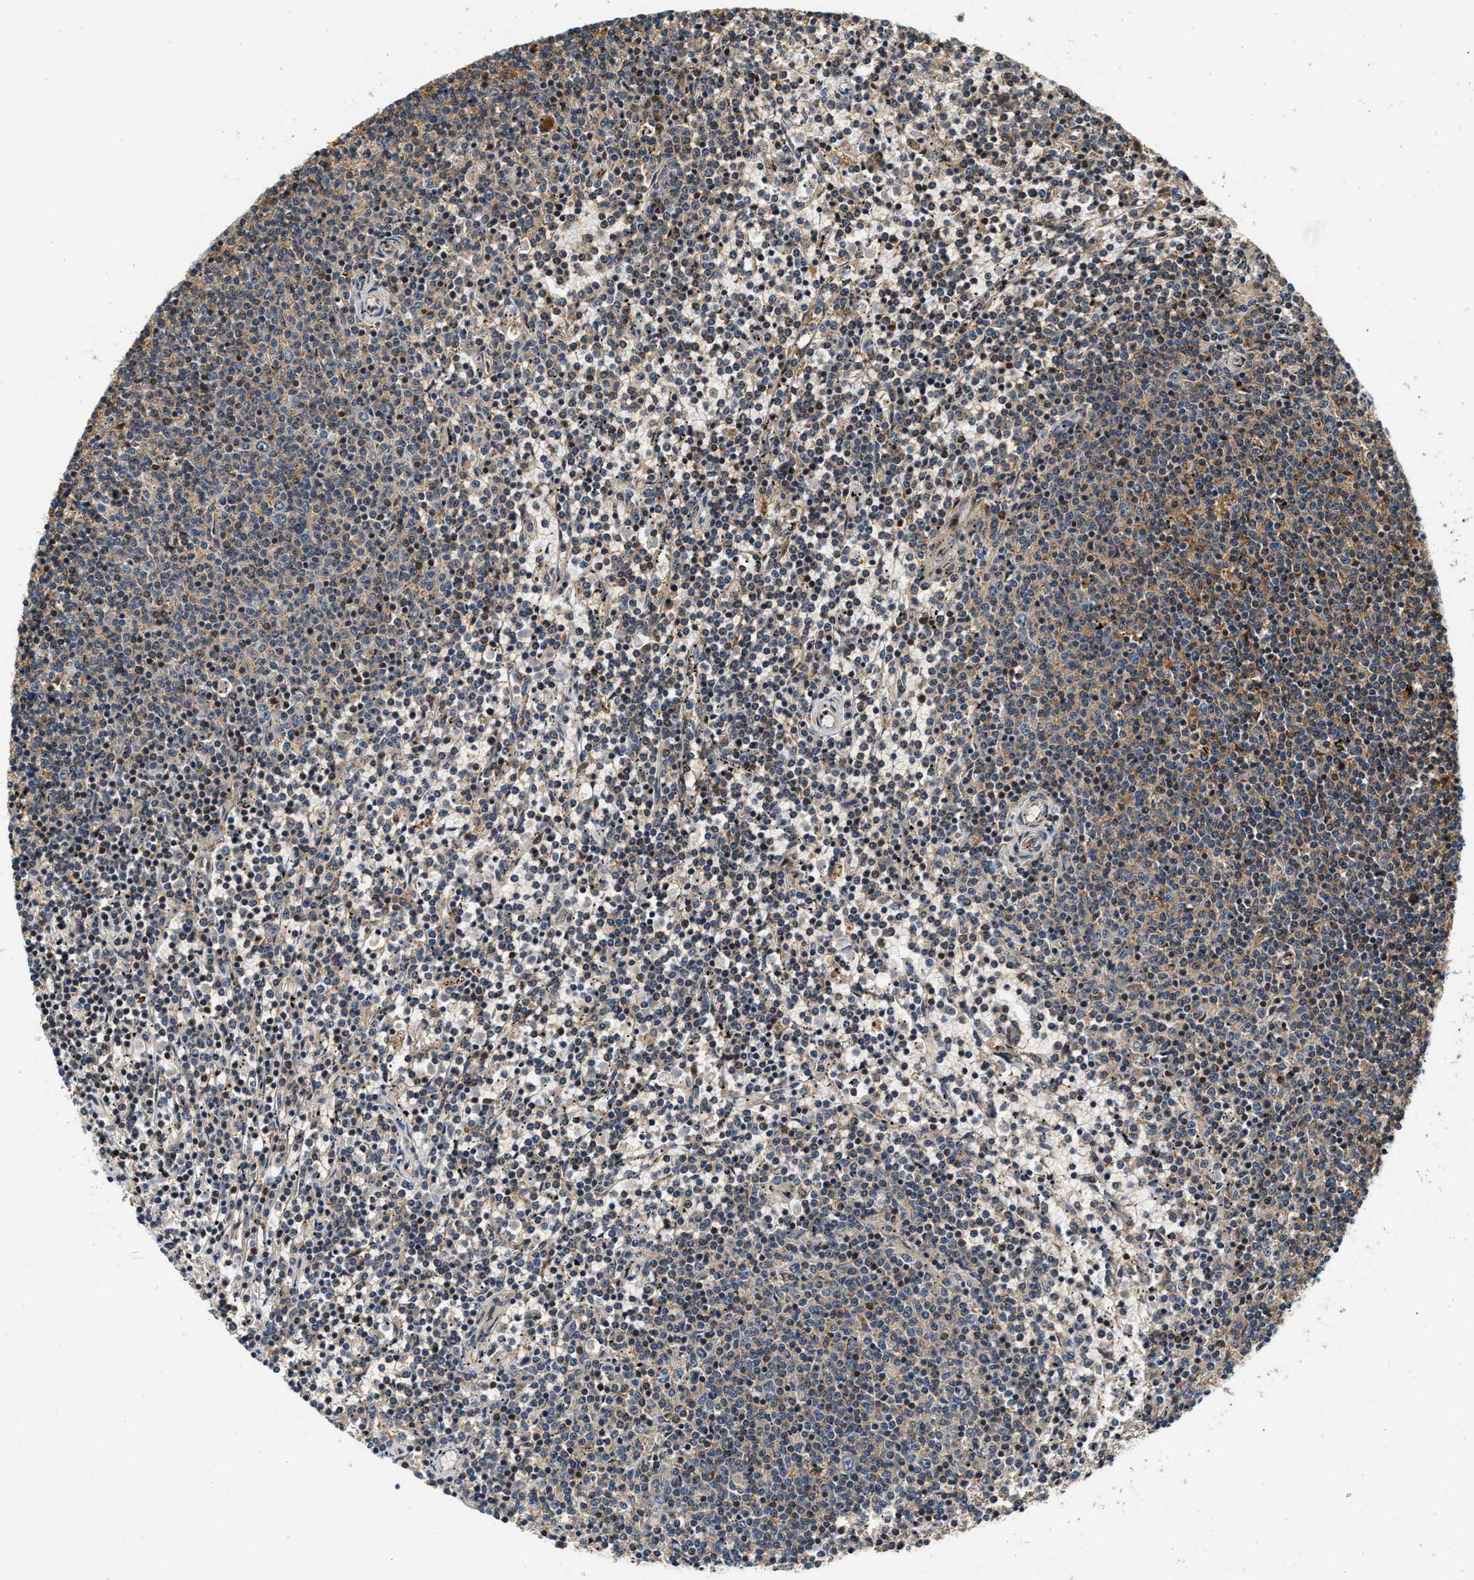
{"staining": {"intensity": "weak", "quantity": "25%-75%", "location": "cytoplasmic/membranous"}, "tissue": "lymphoma", "cell_type": "Tumor cells", "image_type": "cancer", "snomed": [{"axis": "morphology", "description": "Malignant lymphoma, non-Hodgkin's type, Low grade"}, {"axis": "topography", "description": "Spleen"}], "caption": "DAB immunohistochemical staining of lymphoma displays weak cytoplasmic/membranous protein staining in about 25%-75% of tumor cells.", "gene": "EXTL2", "patient": {"sex": "female", "age": 50}}